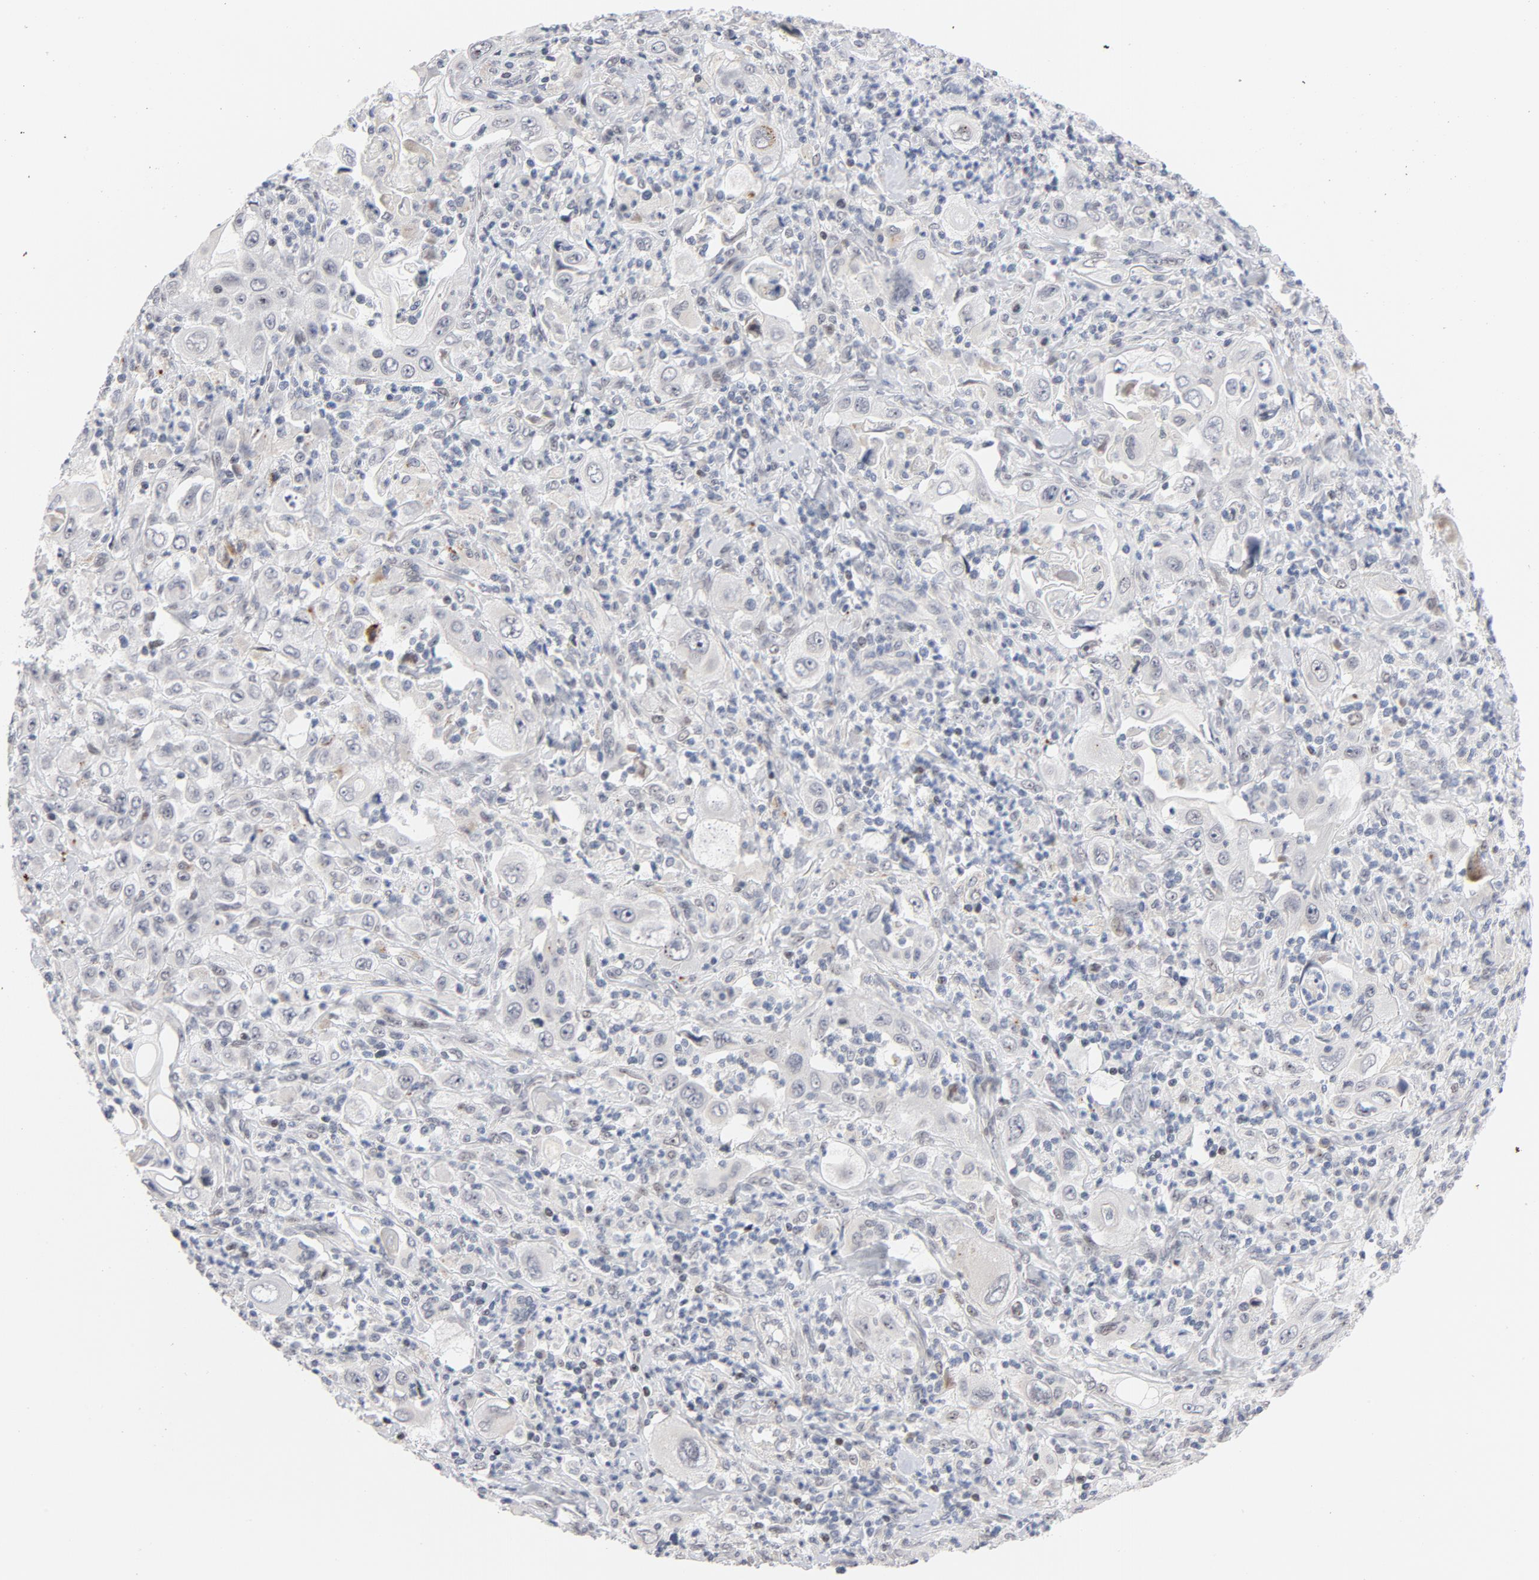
{"staining": {"intensity": "weak", "quantity": "<25%", "location": "cytoplasmic/membranous"}, "tissue": "pancreatic cancer", "cell_type": "Tumor cells", "image_type": "cancer", "snomed": [{"axis": "morphology", "description": "Adenocarcinoma, NOS"}, {"axis": "topography", "description": "Pancreas"}], "caption": "This is an immunohistochemistry photomicrograph of pancreatic cancer. There is no staining in tumor cells.", "gene": "NFIC", "patient": {"sex": "male", "age": 70}}